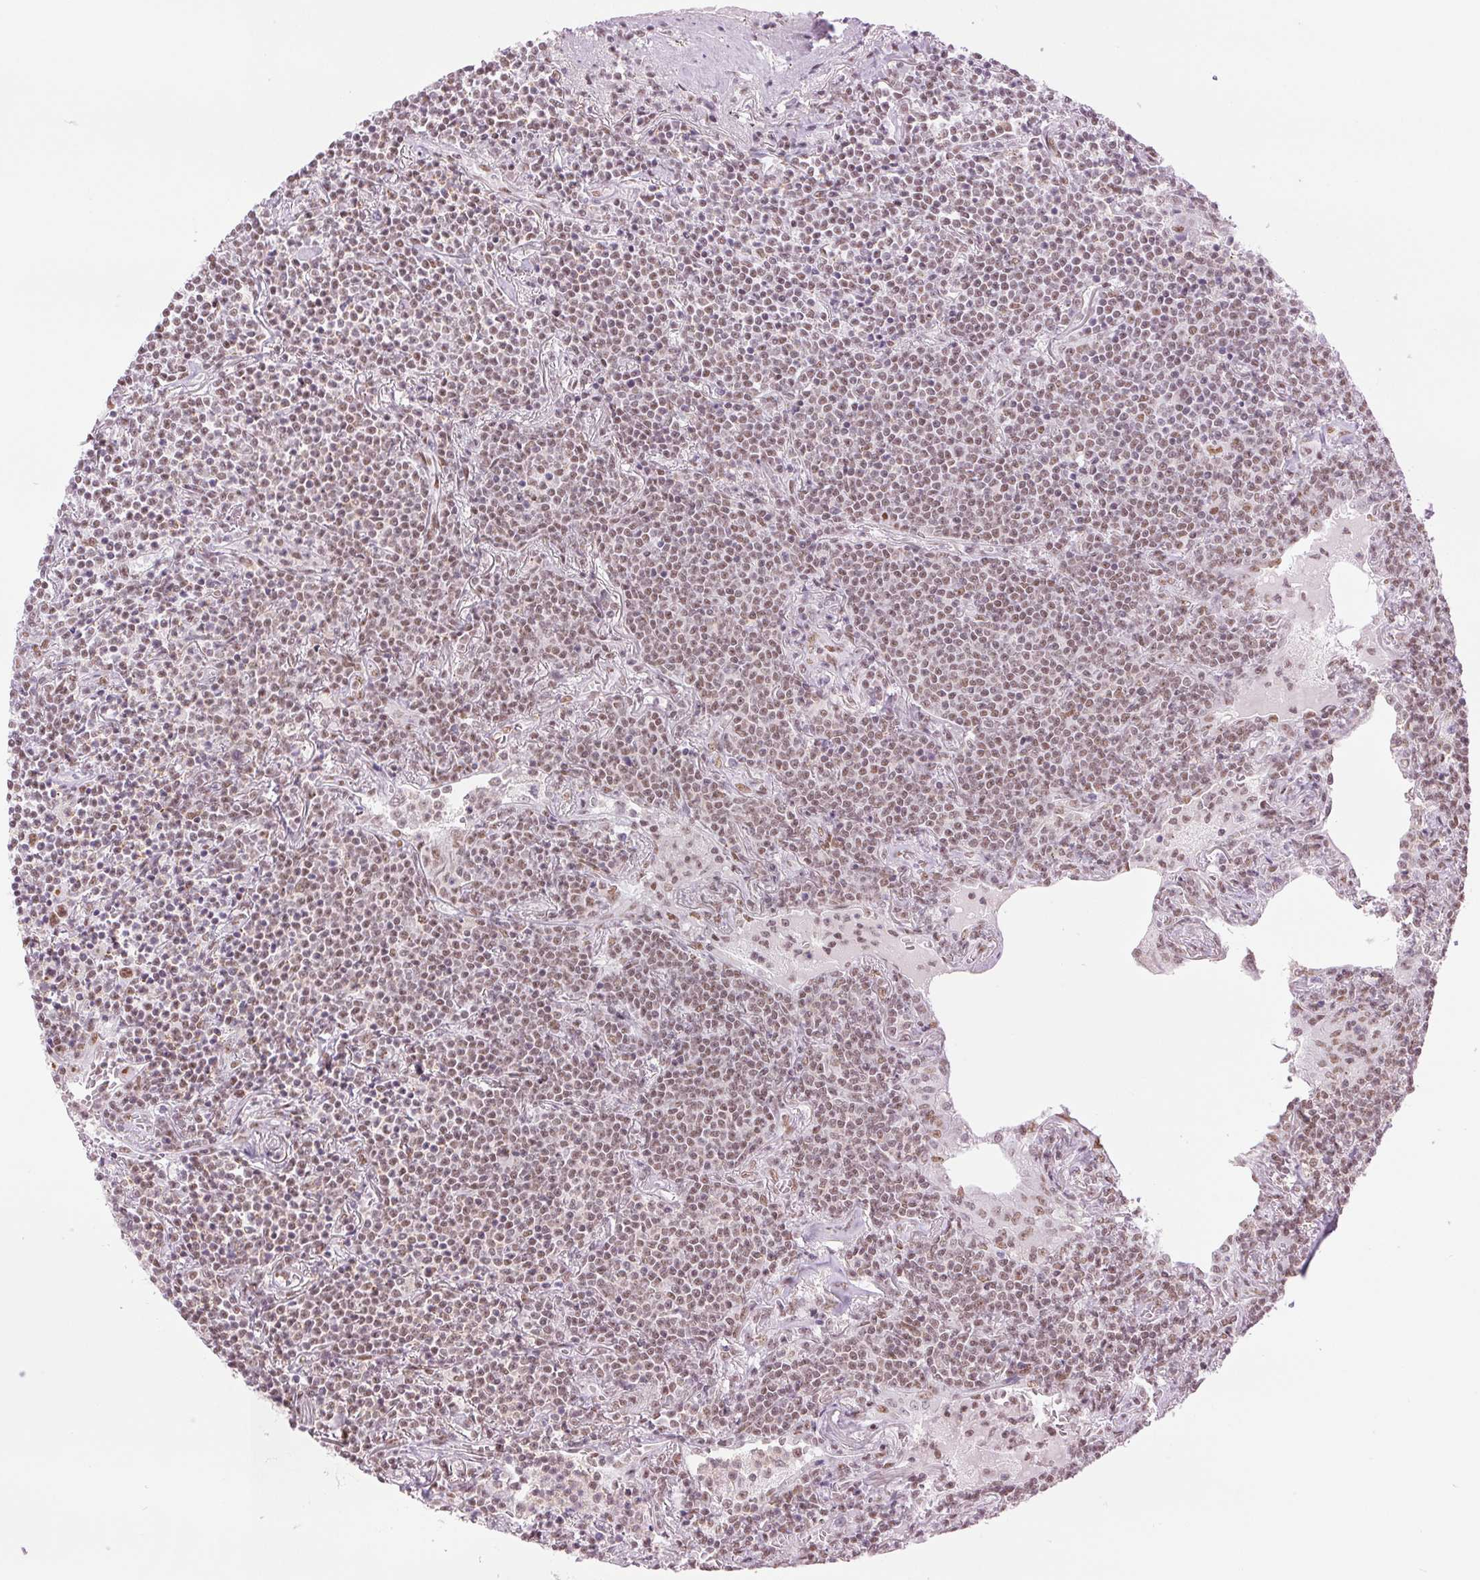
{"staining": {"intensity": "weak", "quantity": "25%-75%", "location": "nuclear"}, "tissue": "lymphoma", "cell_type": "Tumor cells", "image_type": "cancer", "snomed": [{"axis": "morphology", "description": "Malignant lymphoma, non-Hodgkin's type, Low grade"}, {"axis": "topography", "description": "Lung"}], "caption": "The immunohistochemical stain labels weak nuclear positivity in tumor cells of malignant lymphoma, non-Hodgkin's type (low-grade) tissue. (Stains: DAB in brown, nuclei in blue, Microscopy: brightfield microscopy at high magnification).", "gene": "ZFR2", "patient": {"sex": "female", "age": 71}}